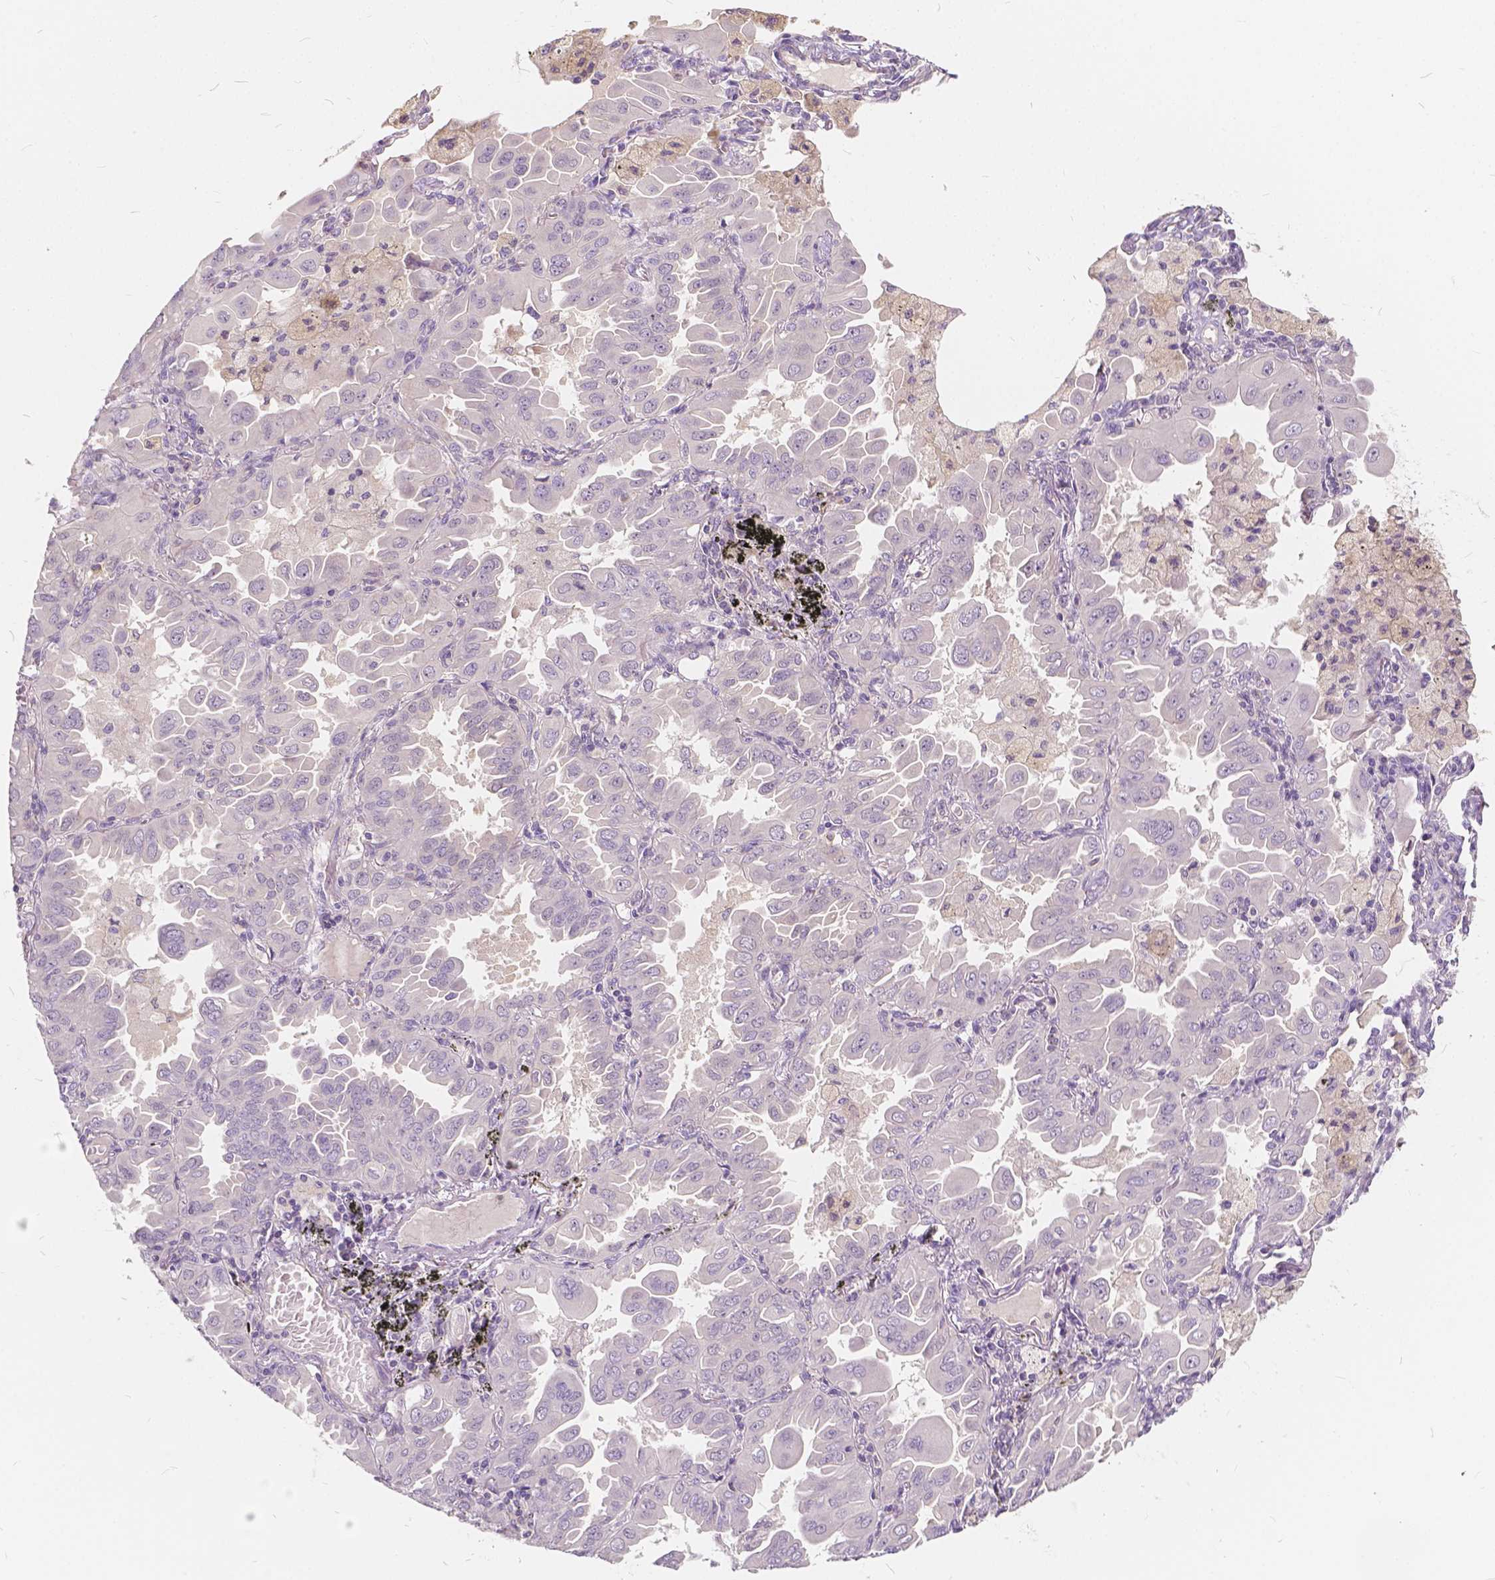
{"staining": {"intensity": "negative", "quantity": "none", "location": "none"}, "tissue": "lung cancer", "cell_type": "Tumor cells", "image_type": "cancer", "snomed": [{"axis": "morphology", "description": "Adenocarcinoma, NOS"}, {"axis": "topography", "description": "Lung"}], "caption": "Protein analysis of lung adenocarcinoma shows no significant expression in tumor cells.", "gene": "KIAA0513", "patient": {"sex": "male", "age": 64}}